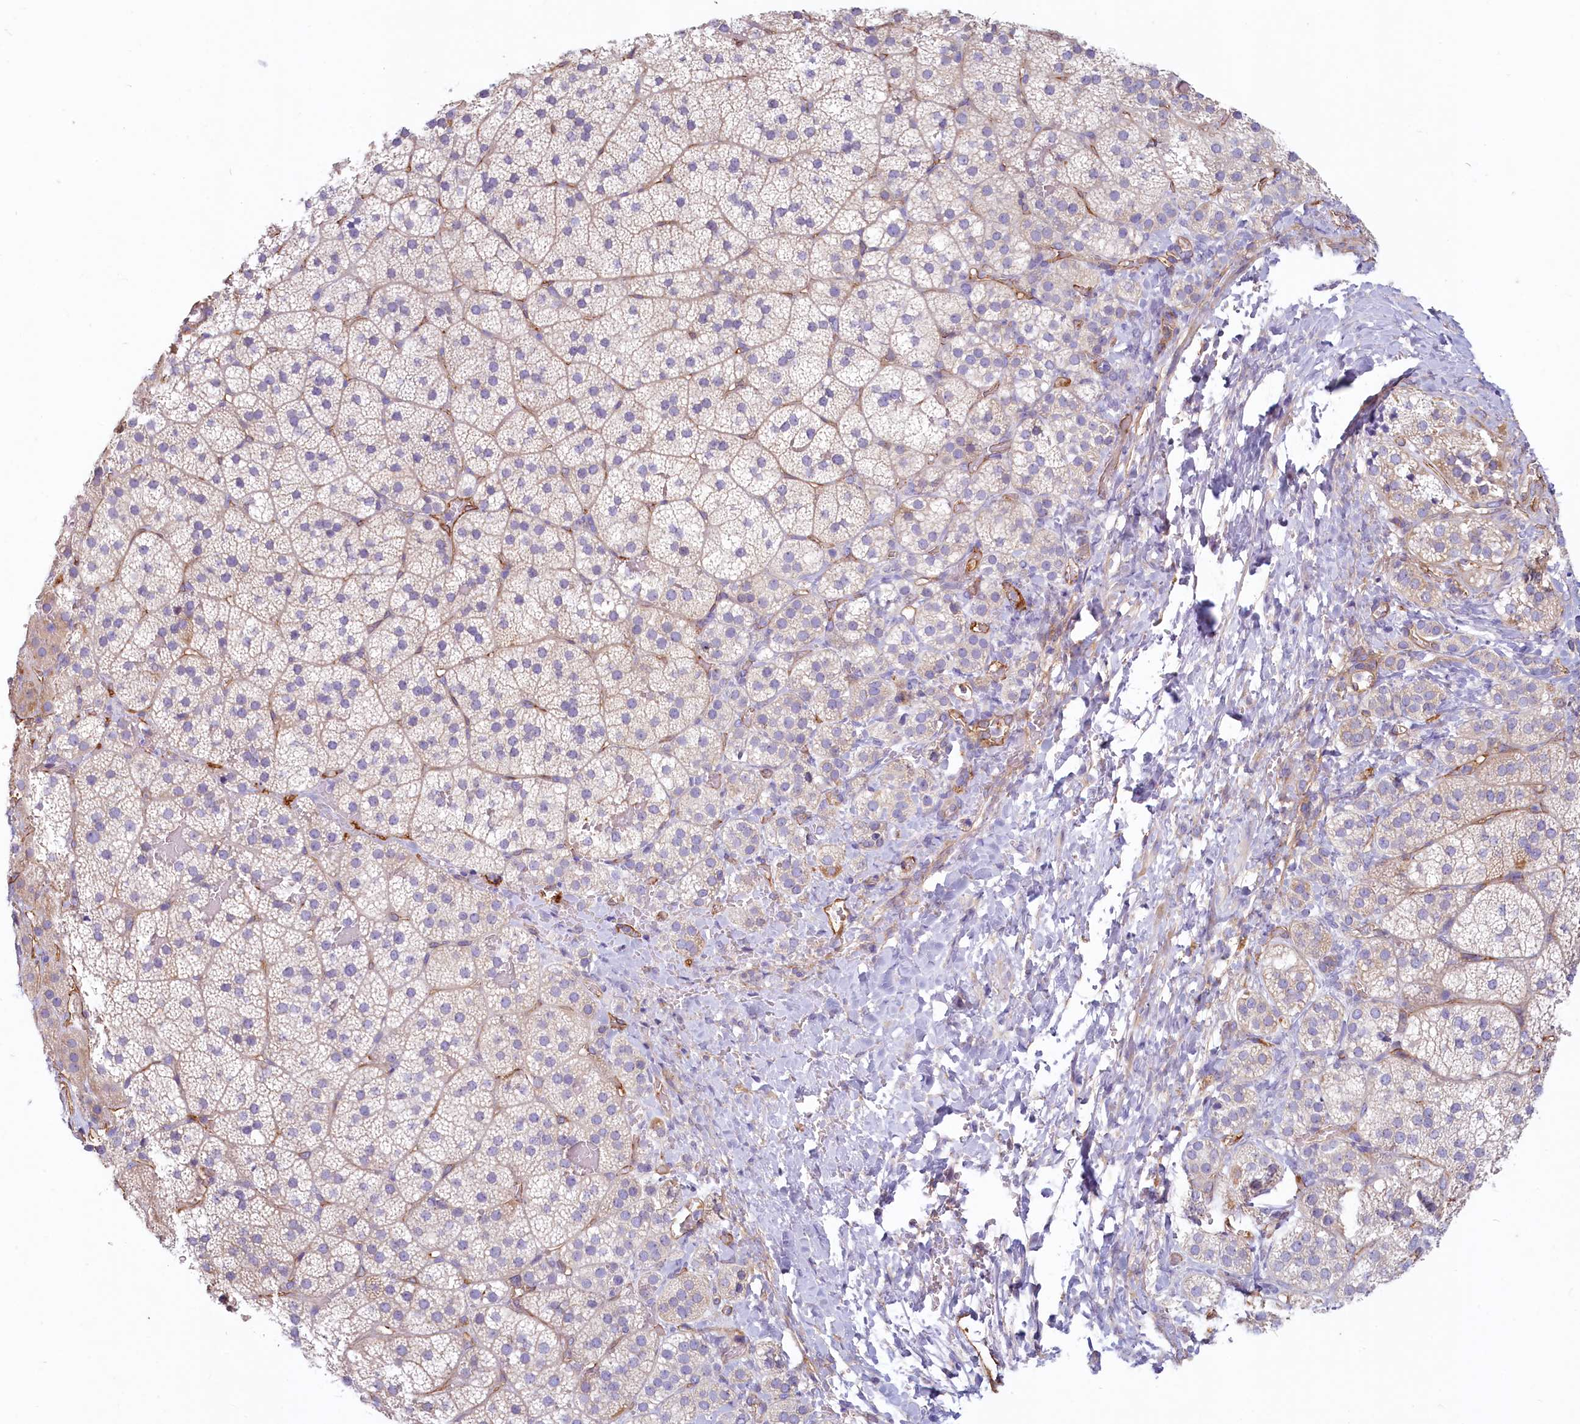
{"staining": {"intensity": "weak", "quantity": "<25%", "location": "cytoplasmic/membranous"}, "tissue": "adrenal gland", "cell_type": "Glandular cells", "image_type": "normal", "snomed": [{"axis": "morphology", "description": "Normal tissue, NOS"}, {"axis": "topography", "description": "Adrenal gland"}], "caption": "Immunohistochemistry micrograph of benign adrenal gland: human adrenal gland stained with DAB (3,3'-diaminobenzidine) demonstrates no significant protein expression in glandular cells.", "gene": "LMOD3", "patient": {"sex": "female", "age": 44}}